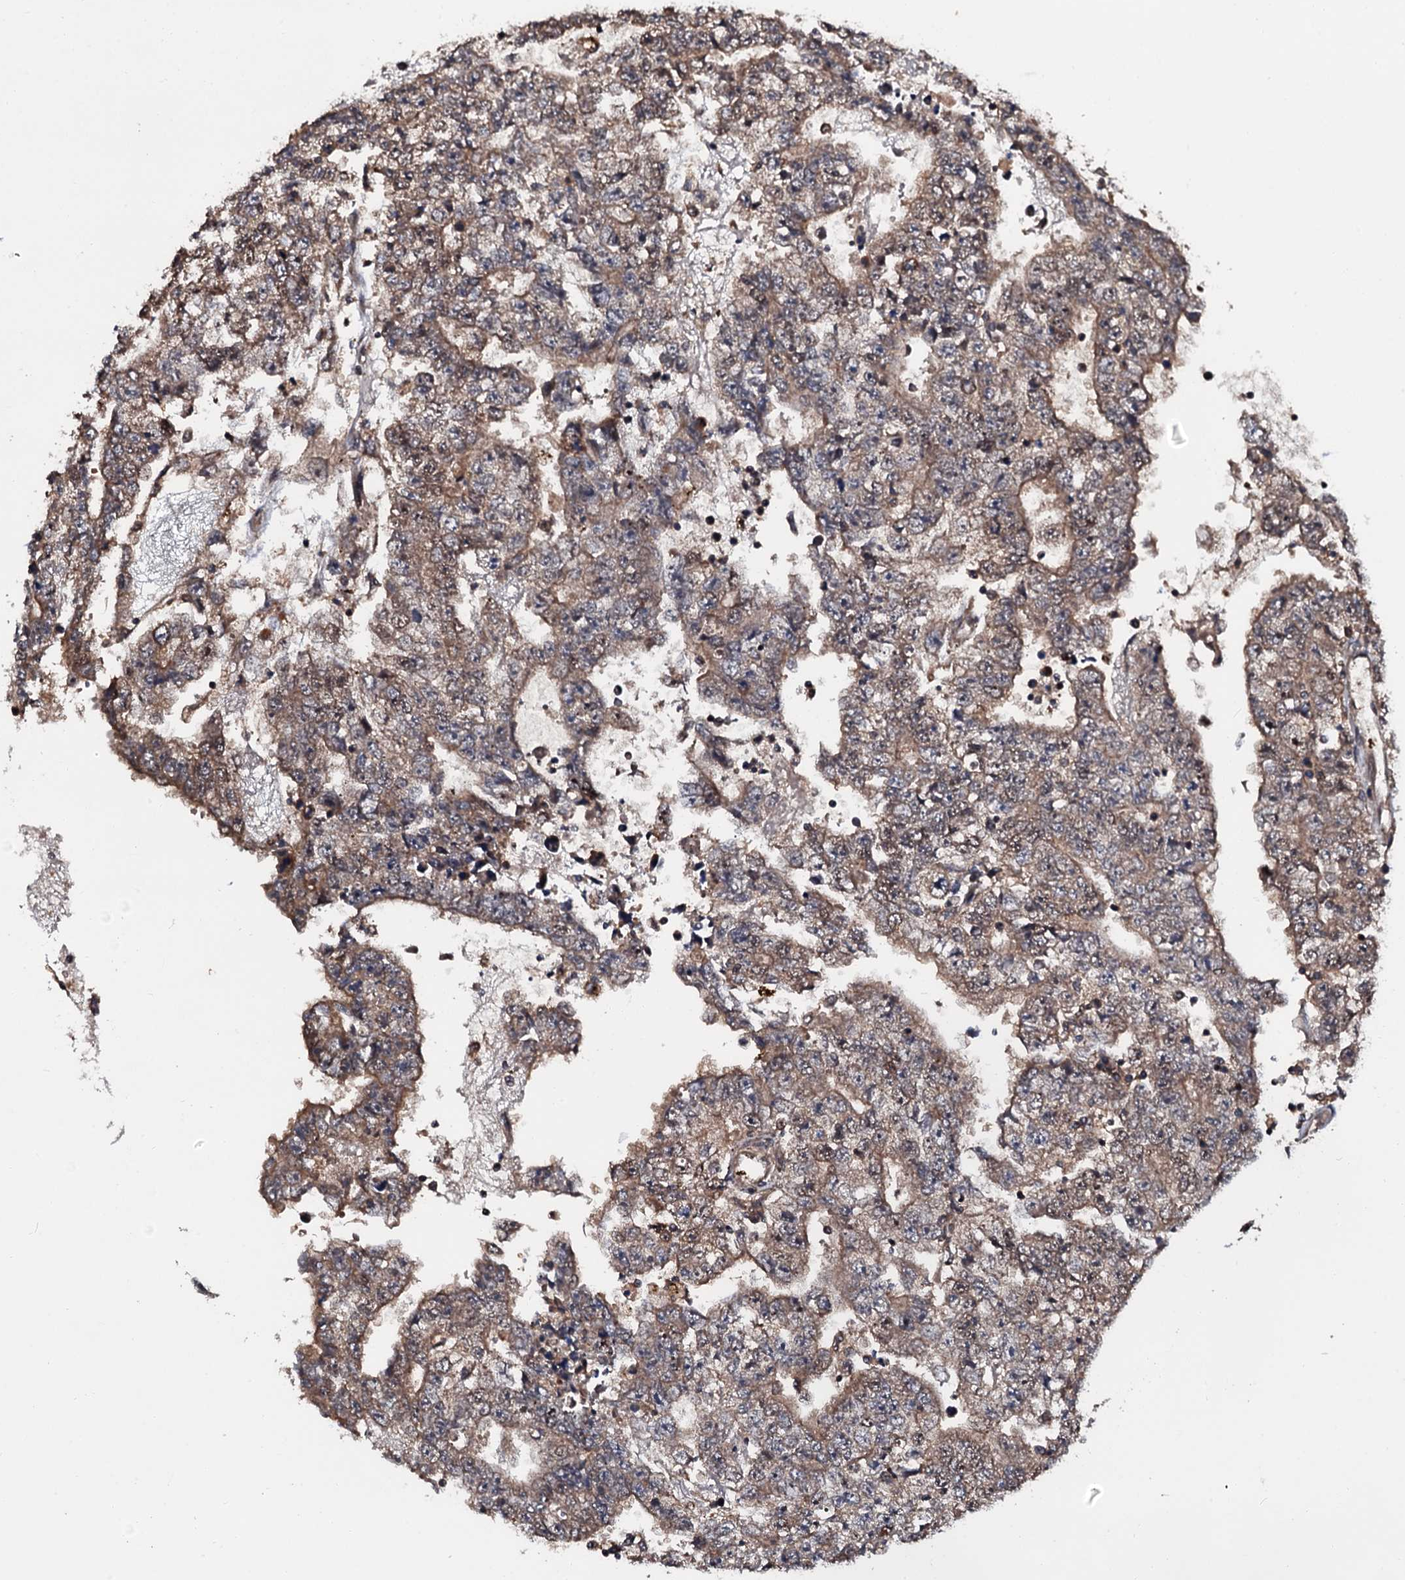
{"staining": {"intensity": "moderate", "quantity": "25%-75%", "location": "cytoplasmic/membranous"}, "tissue": "testis cancer", "cell_type": "Tumor cells", "image_type": "cancer", "snomed": [{"axis": "morphology", "description": "Carcinoma, Embryonal, NOS"}, {"axis": "topography", "description": "Testis"}], "caption": "Moderate cytoplasmic/membranous positivity is present in about 25%-75% of tumor cells in testis embryonal carcinoma.", "gene": "N4BP1", "patient": {"sex": "male", "age": 25}}